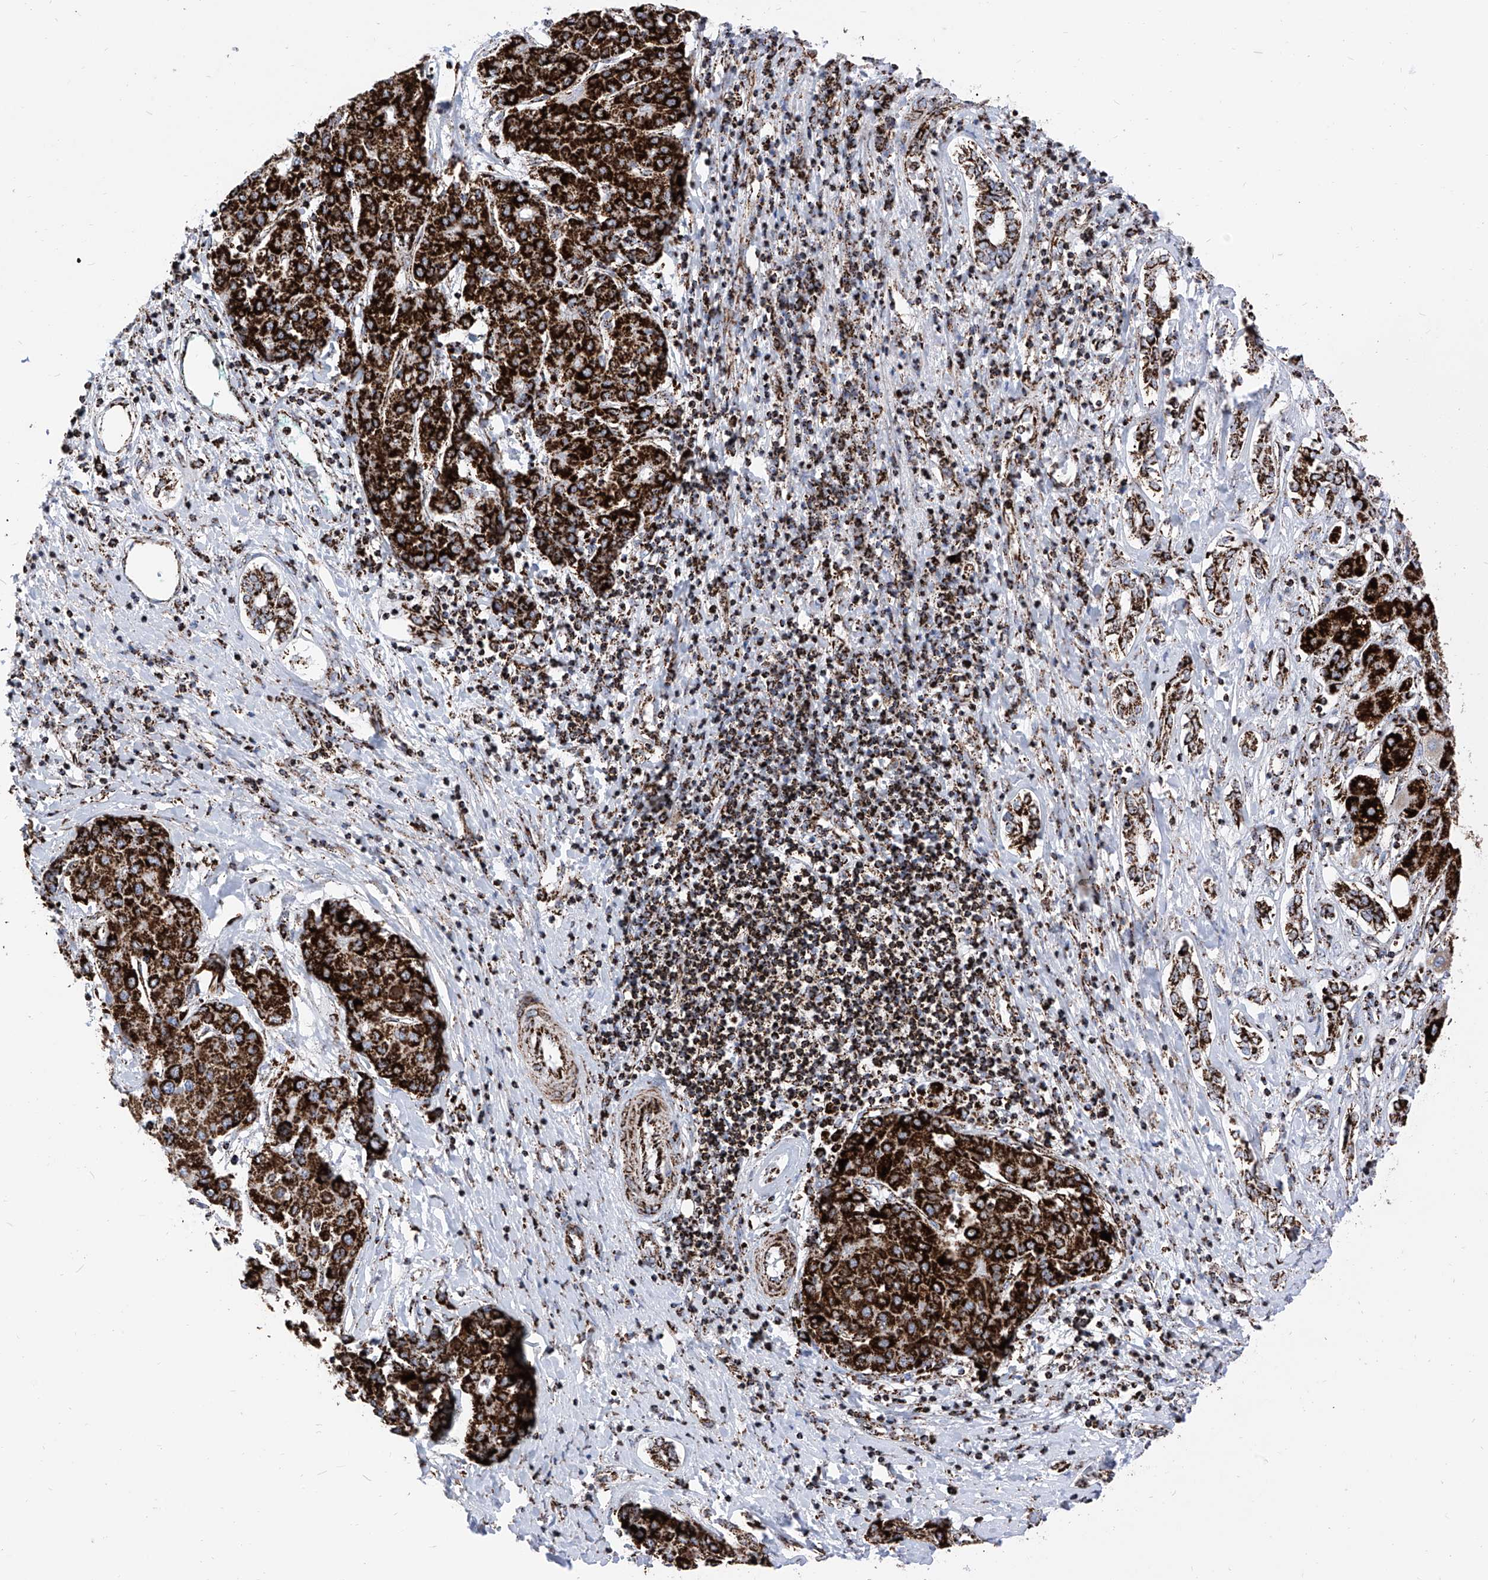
{"staining": {"intensity": "strong", "quantity": ">75%", "location": "cytoplasmic/membranous"}, "tissue": "liver cancer", "cell_type": "Tumor cells", "image_type": "cancer", "snomed": [{"axis": "morphology", "description": "Carcinoma, Hepatocellular, NOS"}, {"axis": "topography", "description": "Liver"}], "caption": "This micrograph shows IHC staining of human liver cancer, with high strong cytoplasmic/membranous positivity in approximately >75% of tumor cells.", "gene": "COX5B", "patient": {"sex": "male", "age": 65}}